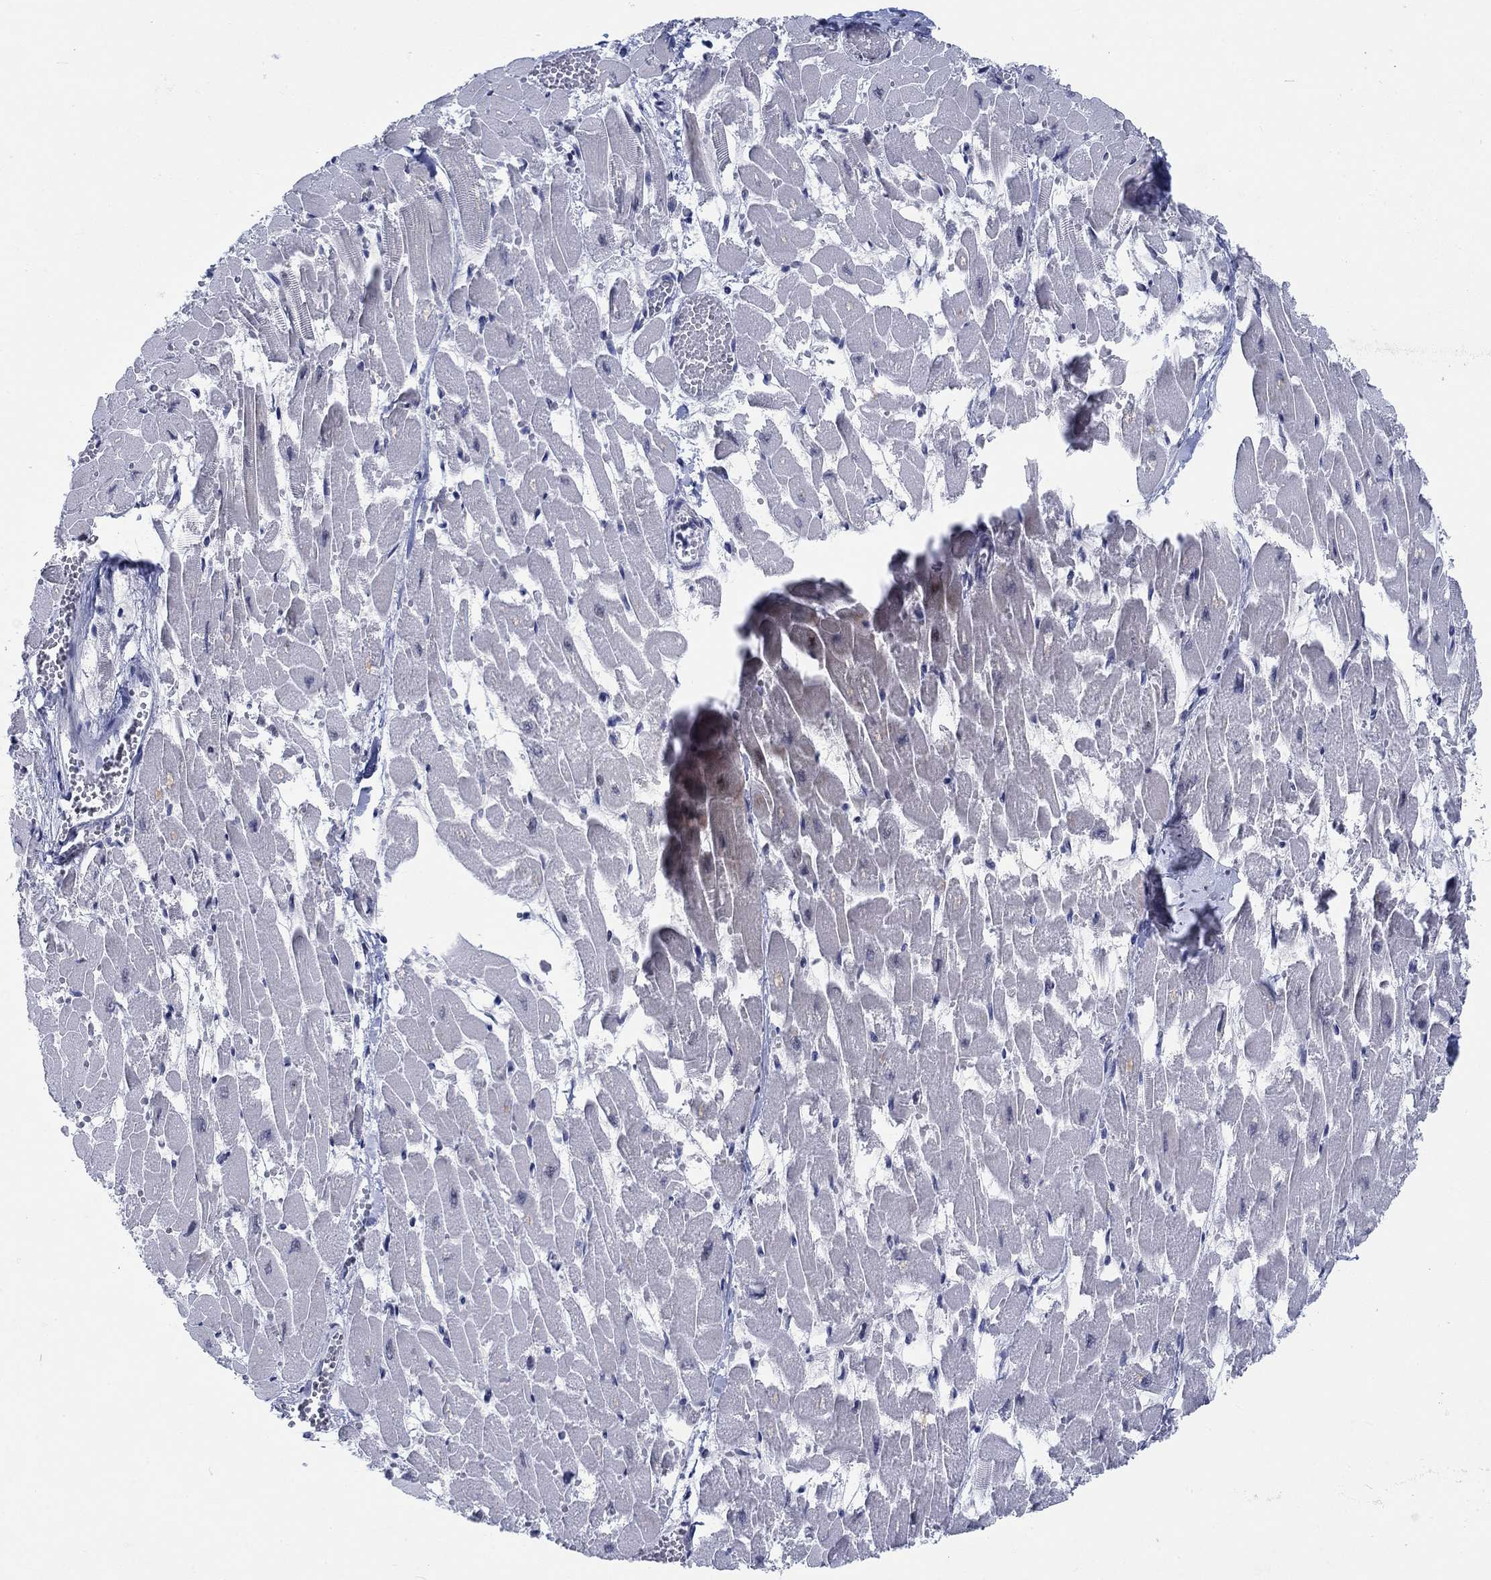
{"staining": {"intensity": "negative", "quantity": "none", "location": "none"}, "tissue": "heart muscle", "cell_type": "Cardiomyocytes", "image_type": "normal", "snomed": [{"axis": "morphology", "description": "Normal tissue, NOS"}, {"axis": "topography", "description": "Heart"}], "caption": "DAB immunohistochemical staining of normal heart muscle shows no significant staining in cardiomyocytes.", "gene": "NEU3", "patient": {"sex": "female", "age": 52}}